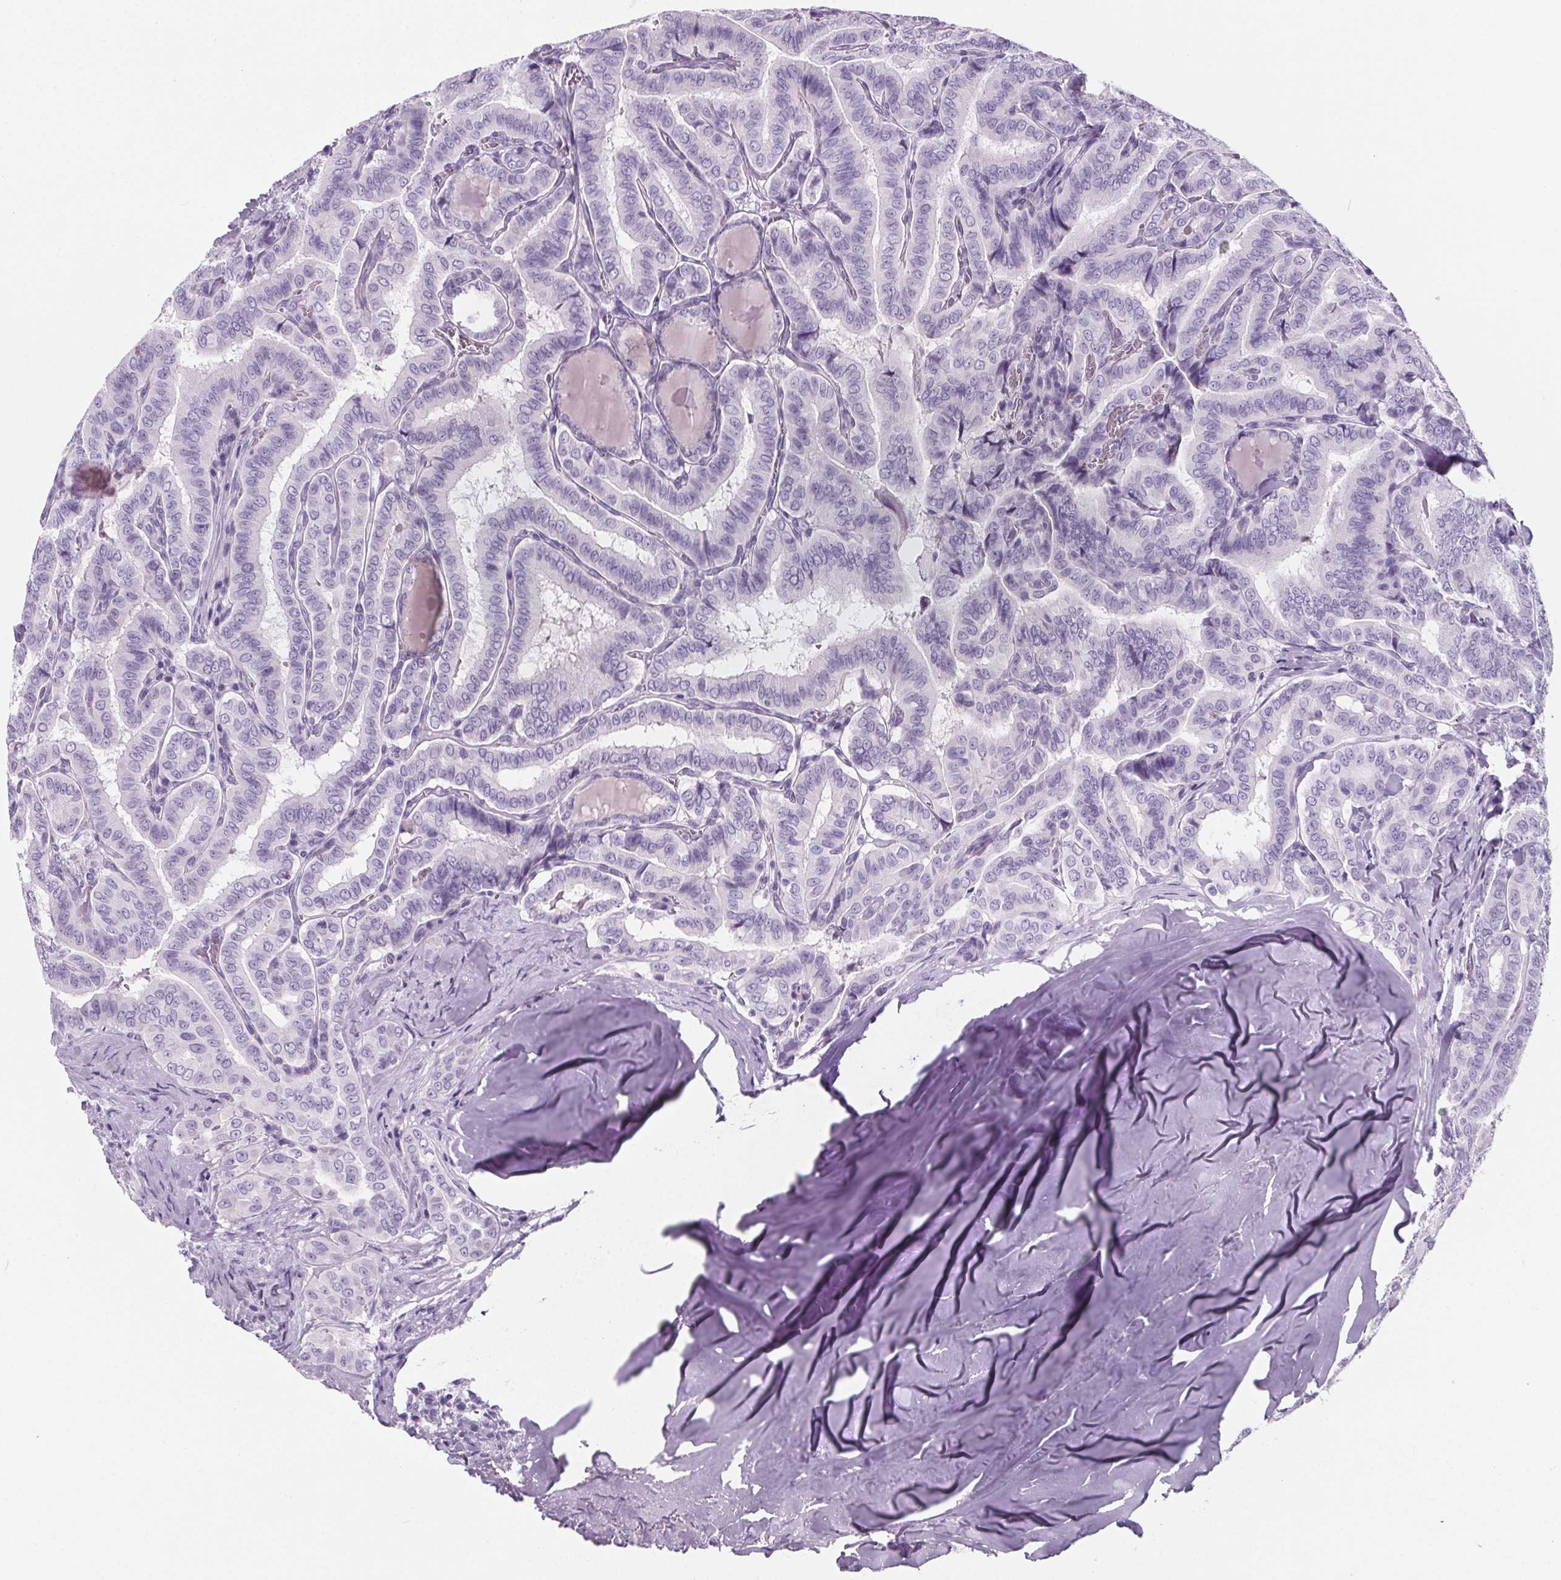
{"staining": {"intensity": "negative", "quantity": "none", "location": "none"}, "tissue": "thyroid cancer", "cell_type": "Tumor cells", "image_type": "cancer", "snomed": [{"axis": "morphology", "description": "Papillary adenocarcinoma, NOS"}, {"axis": "morphology", "description": "Papillary adenoma metastatic"}, {"axis": "topography", "description": "Thyroid gland"}], "caption": "Immunohistochemistry image of human thyroid cancer stained for a protein (brown), which reveals no positivity in tumor cells.", "gene": "ADRB1", "patient": {"sex": "female", "age": 50}}